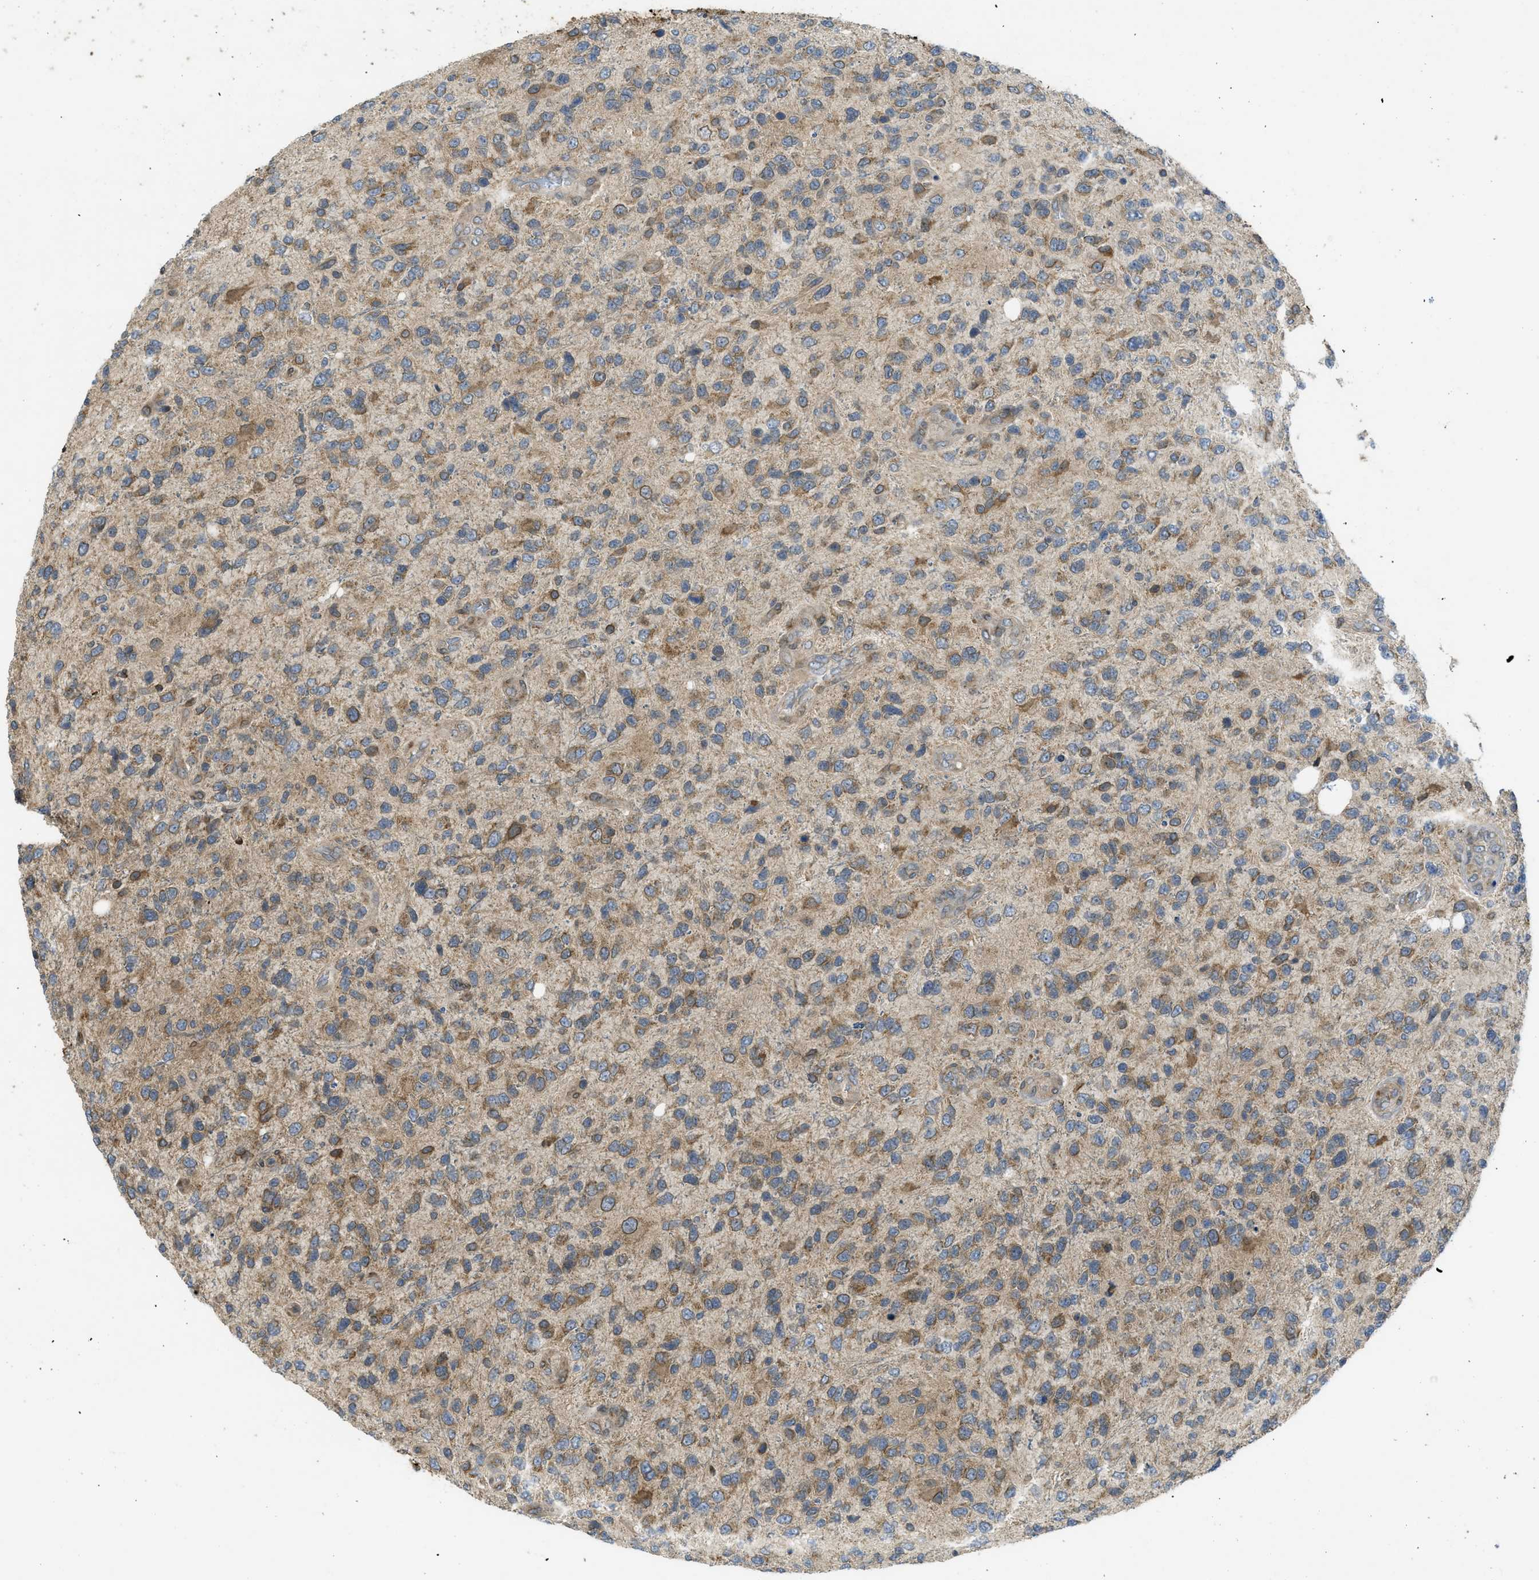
{"staining": {"intensity": "moderate", "quantity": "25%-75%", "location": "cytoplasmic/membranous"}, "tissue": "glioma", "cell_type": "Tumor cells", "image_type": "cancer", "snomed": [{"axis": "morphology", "description": "Glioma, malignant, High grade"}, {"axis": "topography", "description": "Brain"}], "caption": "DAB immunohistochemical staining of glioma shows moderate cytoplasmic/membranous protein expression in about 25%-75% of tumor cells.", "gene": "EIF2AK3", "patient": {"sex": "female", "age": 58}}